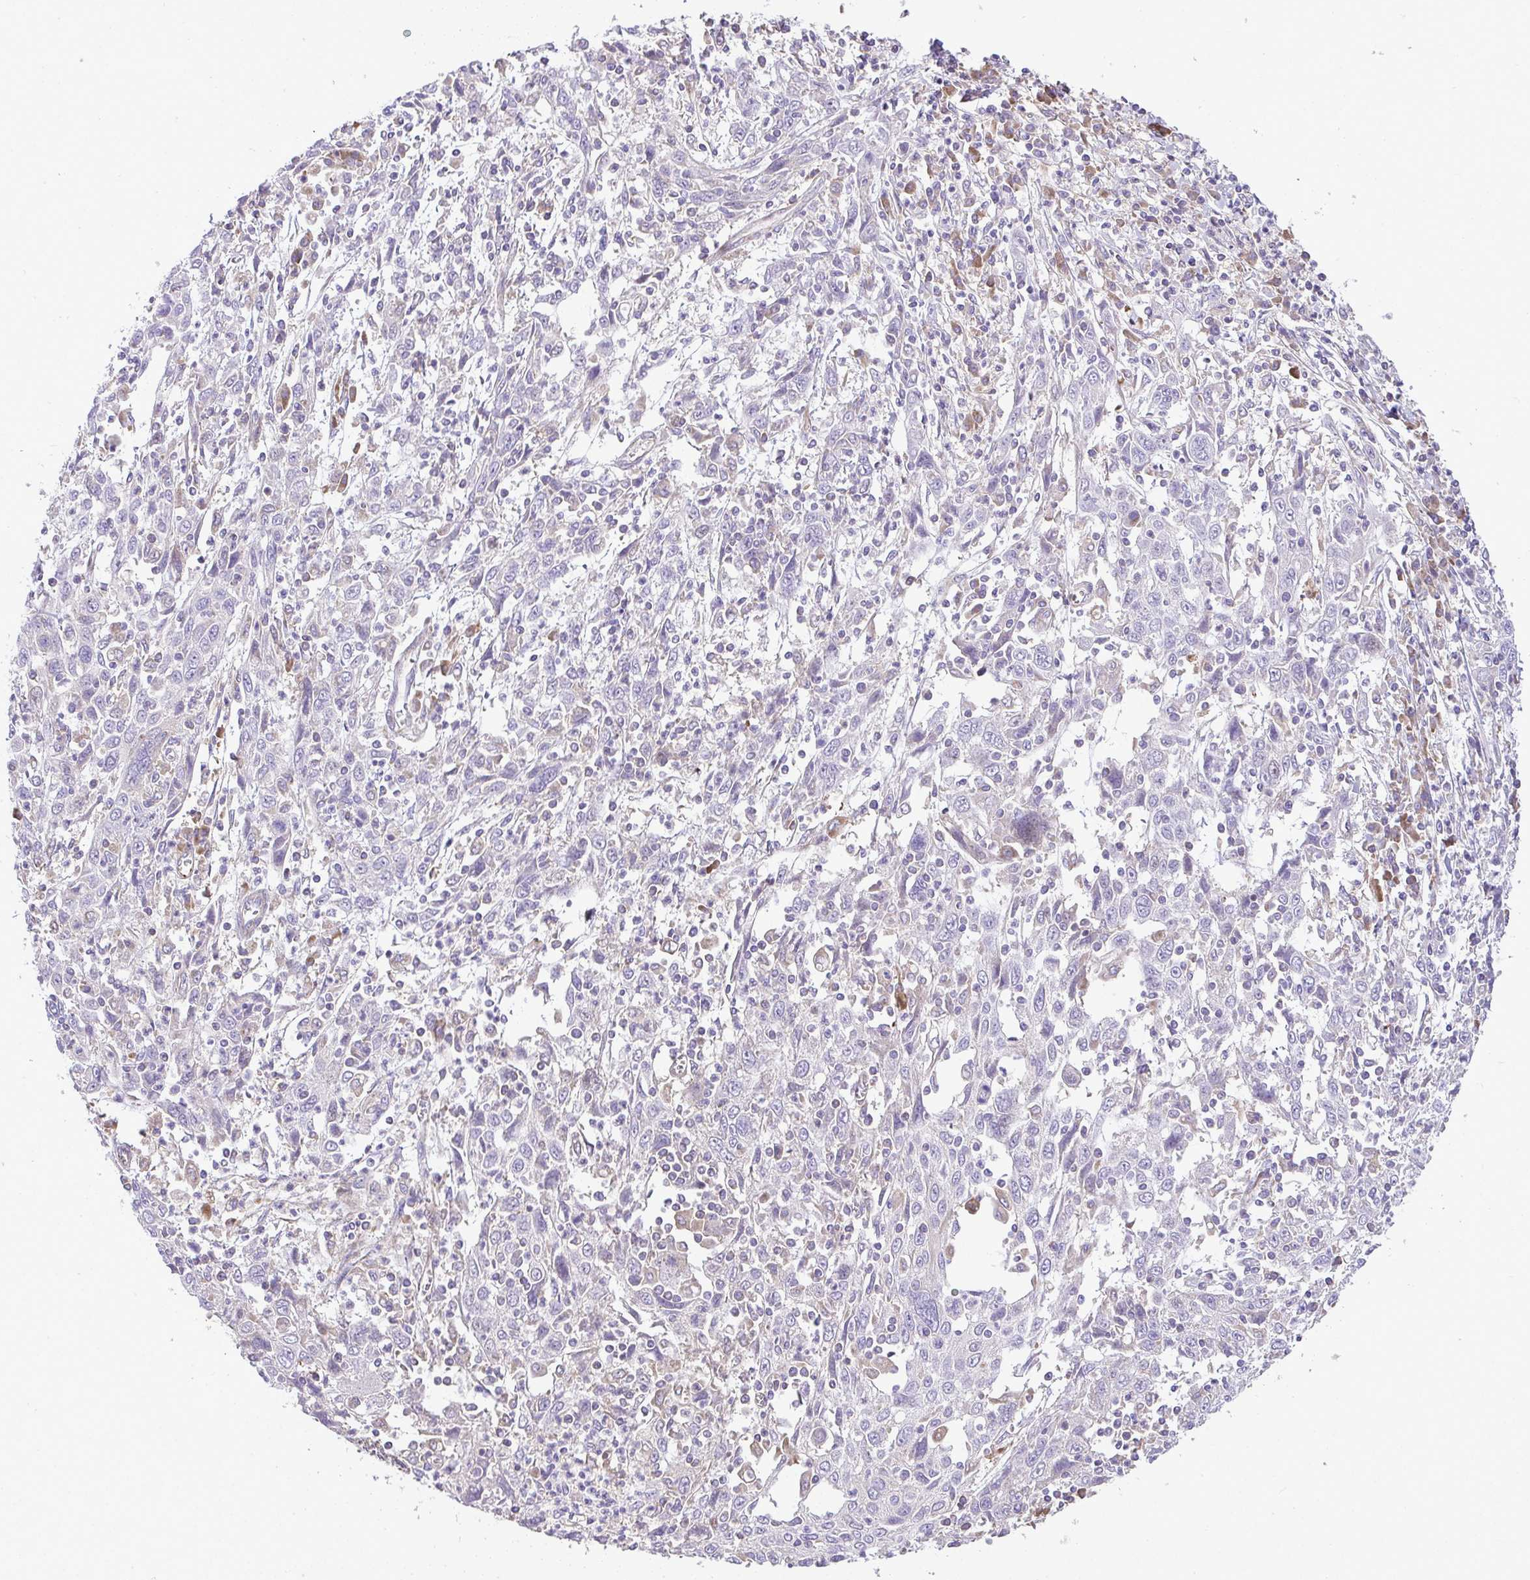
{"staining": {"intensity": "negative", "quantity": "none", "location": "none"}, "tissue": "cervical cancer", "cell_type": "Tumor cells", "image_type": "cancer", "snomed": [{"axis": "morphology", "description": "Squamous cell carcinoma, NOS"}, {"axis": "topography", "description": "Cervix"}], "caption": "Immunohistochemistry (IHC) histopathology image of neoplastic tissue: human cervical cancer stained with DAB shows no significant protein positivity in tumor cells.", "gene": "GRID2", "patient": {"sex": "female", "age": 46}}